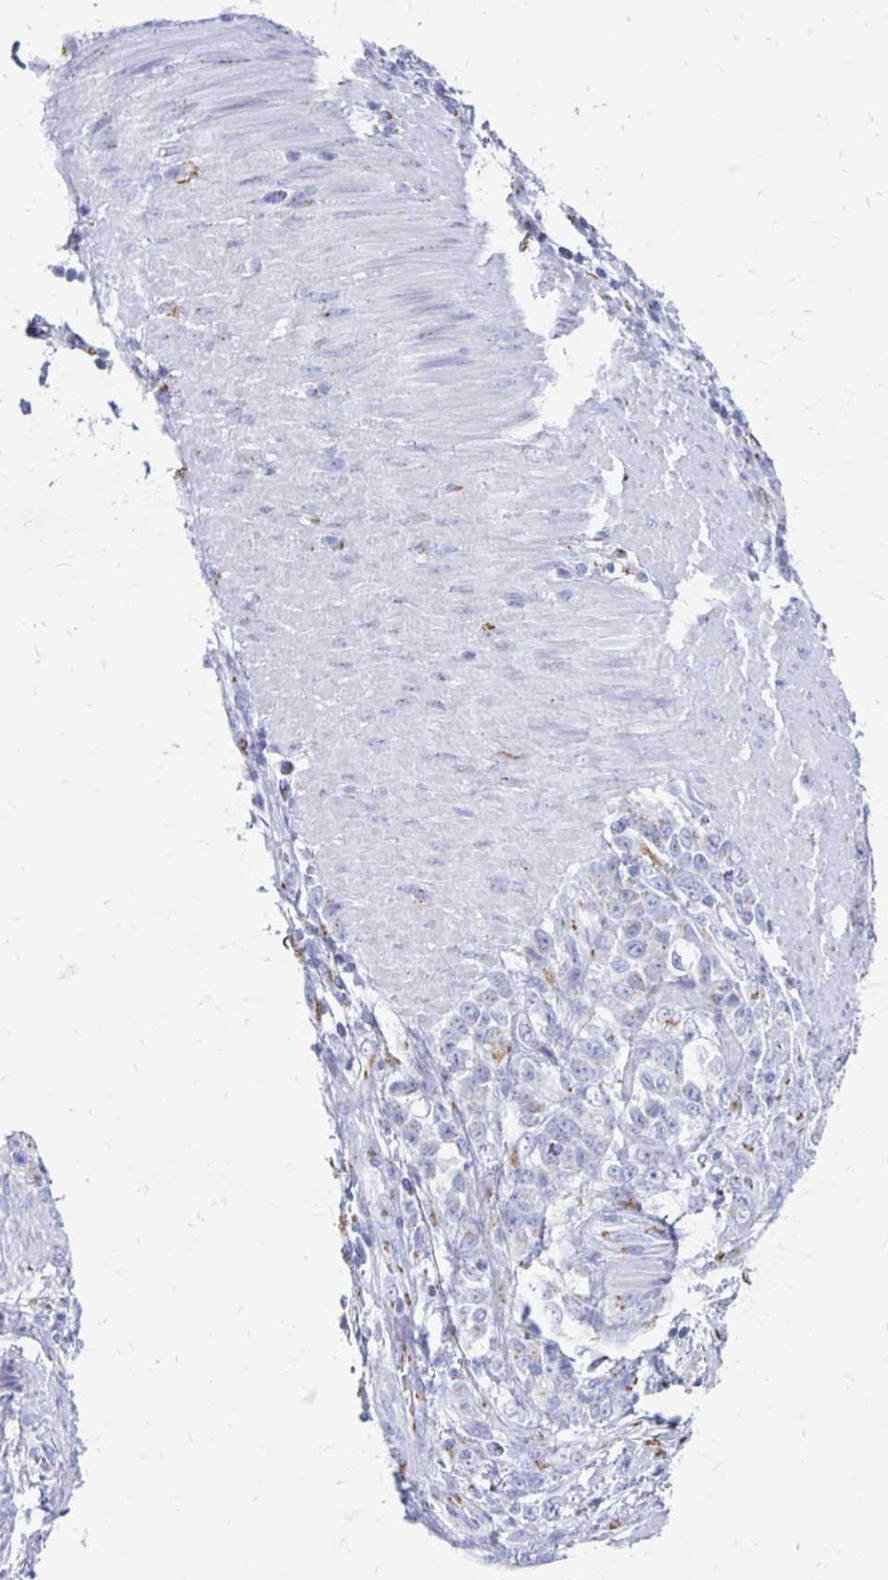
{"staining": {"intensity": "weak", "quantity": "25%-75%", "location": "cytoplasmic/membranous"}, "tissue": "stomach cancer", "cell_type": "Tumor cells", "image_type": "cancer", "snomed": [{"axis": "morphology", "description": "Adenocarcinoma, NOS"}, {"axis": "topography", "description": "Stomach"}], "caption": "Immunohistochemistry photomicrograph of human stomach adenocarcinoma stained for a protein (brown), which exhibits low levels of weak cytoplasmic/membranous expression in approximately 25%-75% of tumor cells.", "gene": "PAGE4", "patient": {"sex": "female", "age": 79}}